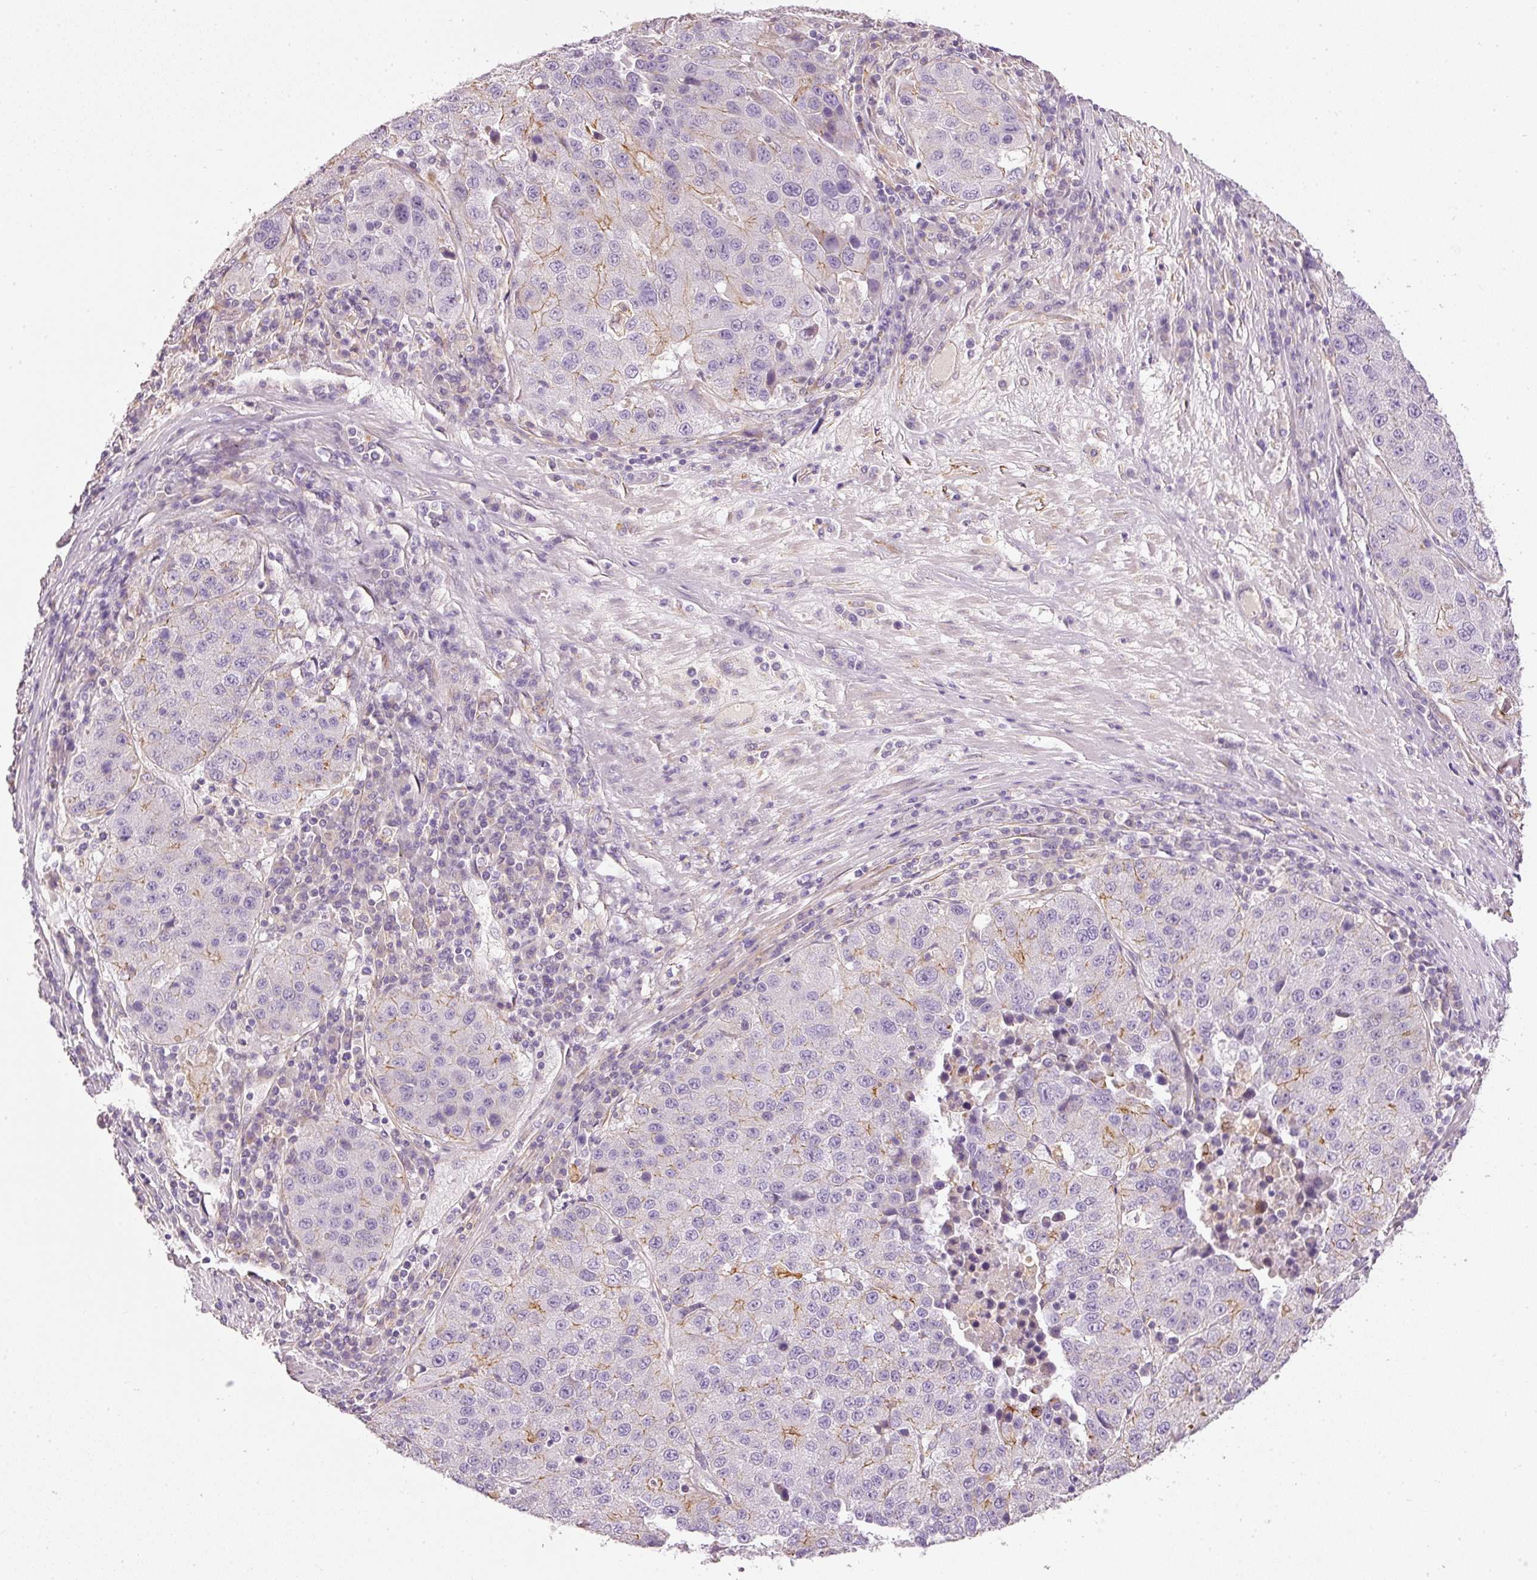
{"staining": {"intensity": "moderate", "quantity": "<25%", "location": "cytoplasmic/membranous"}, "tissue": "stomach cancer", "cell_type": "Tumor cells", "image_type": "cancer", "snomed": [{"axis": "morphology", "description": "Adenocarcinoma, NOS"}, {"axis": "topography", "description": "Stomach"}], "caption": "This image reveals immunohistochemistry staining of stomach cancer, with low moderate cytoplasmic/membranous staining in approximately <25% of tumor cells.", "gene": "OSR2", "patient": {"sex": "male", "age": 71}}